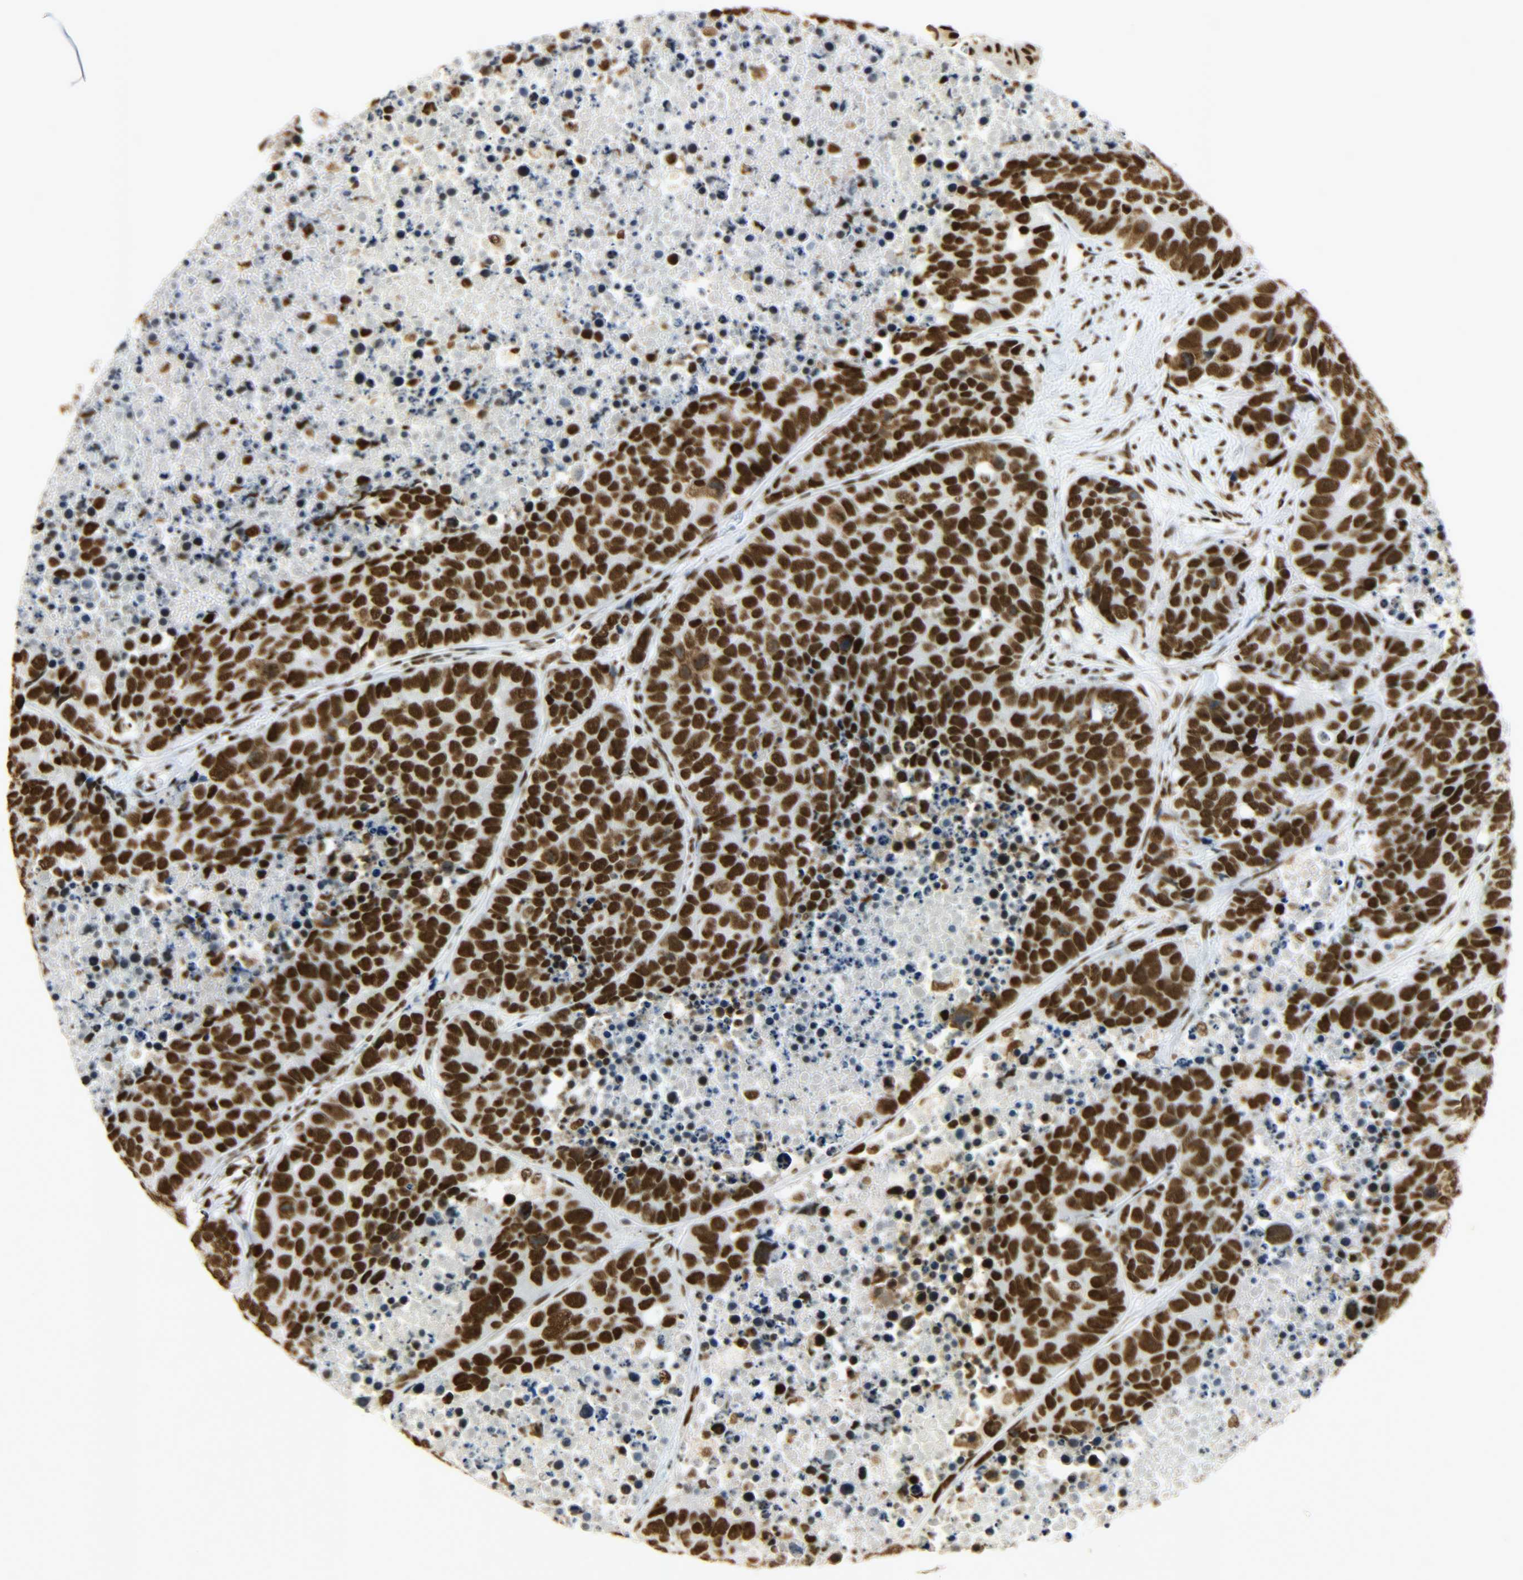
{"staining": {"intensity": "strong", "quantity": ">75%", "location": "nuclear"}, "tissue": "carcinoid", "cell_type": "Tumor cells", "image_type": "cancer", "snomed": [{"axis": "morphology", "description": "Carcinoid, malignant, NOS"}, {"axis": "topography", "description": "Lung"}], "caption": "A brown stain labels strong nuclear expression of a protein in carcinoid (malignant) tumor cells. (Stains: DAB in brown, nuclei in blue, Microscopy: brightfield microscopy at high magnification).", "gene": "KHDRBS1", "patient": {"sex": "male", "age": 60}}